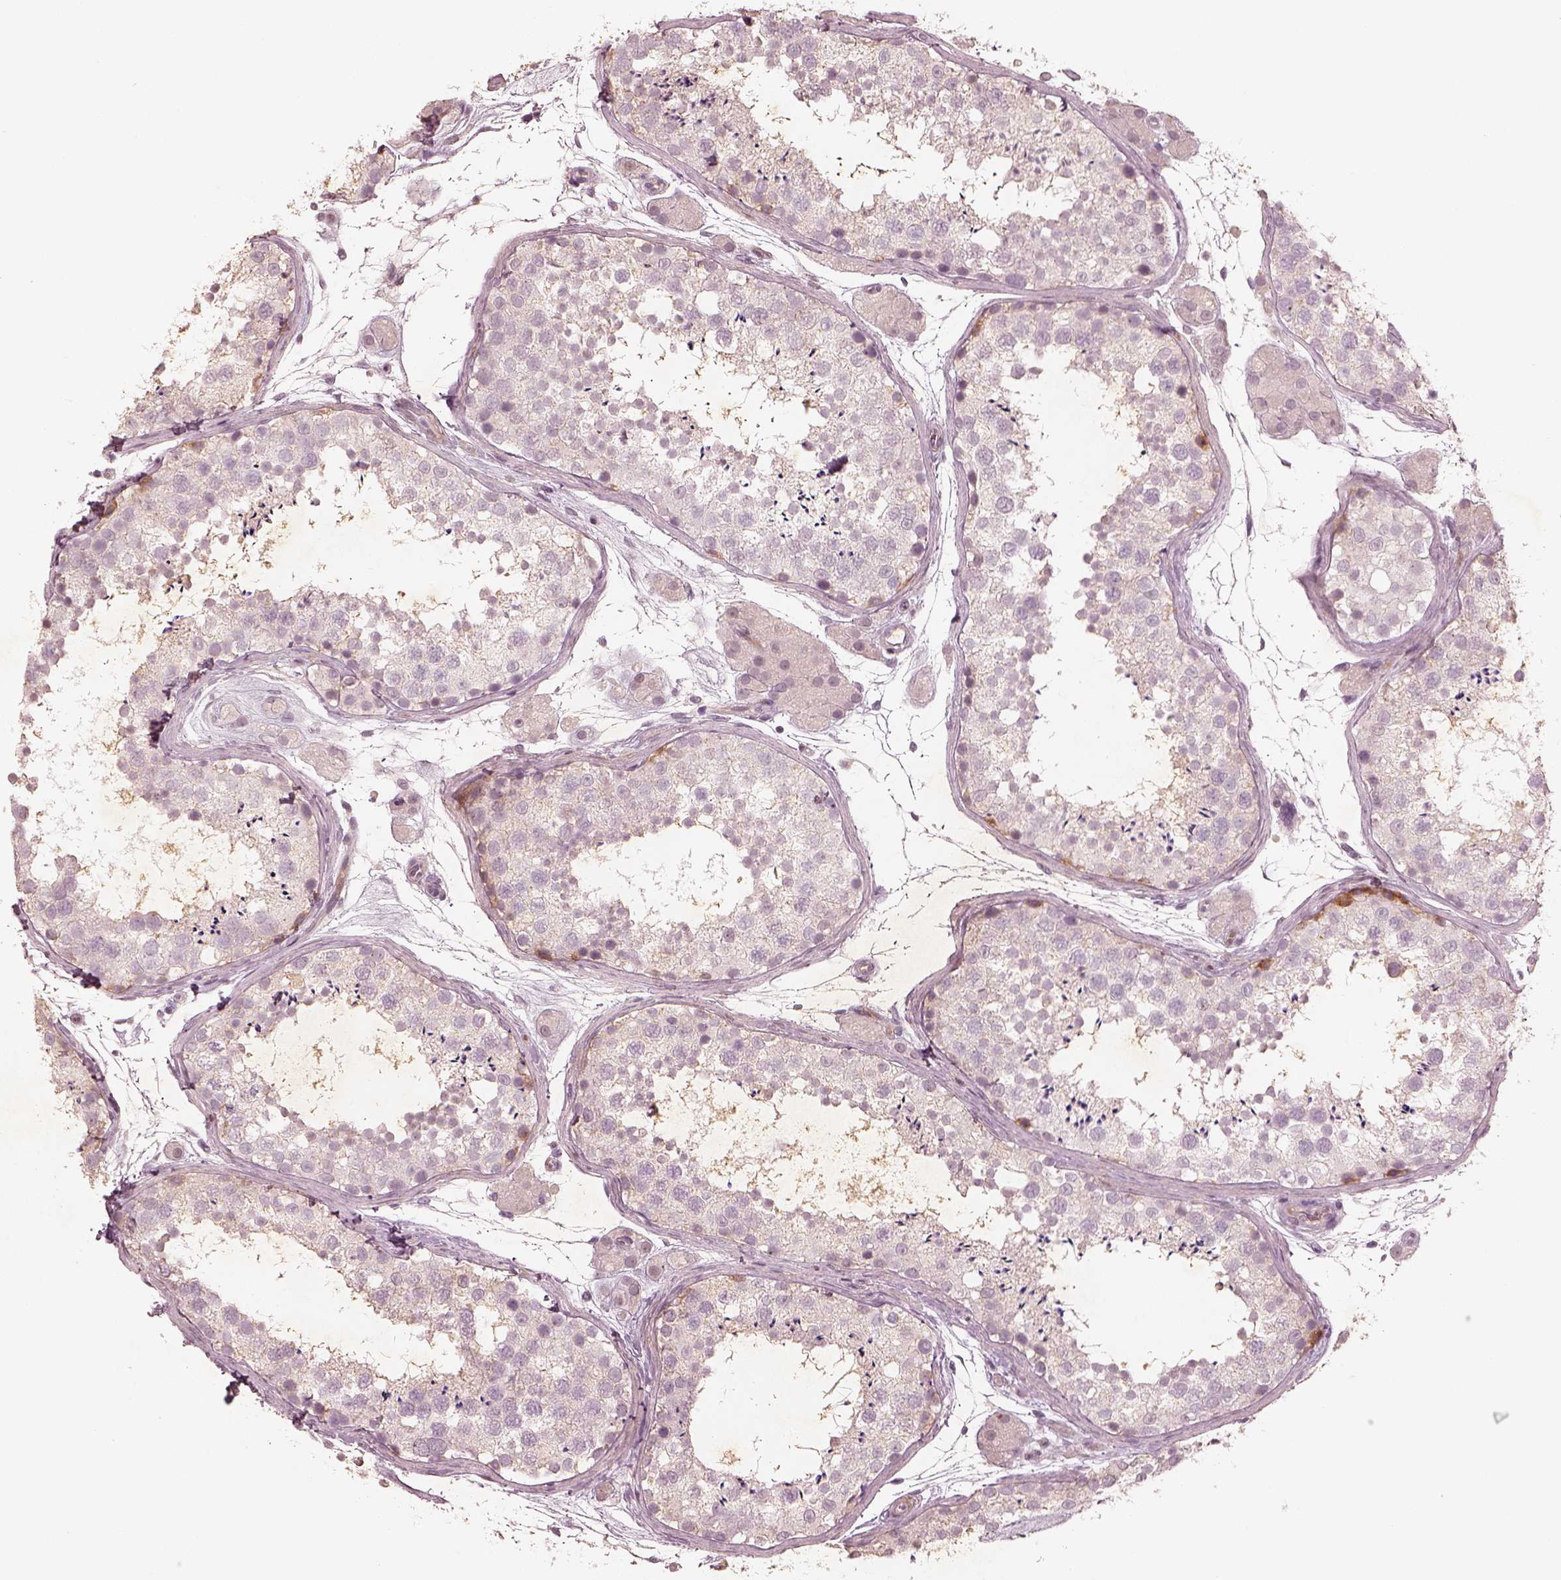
{"staining": {"intensity": "moderate", "quantity": "<25%", "location": "cytoplasmic/membranous"}, "tissue": "testis", "cell_type": "Cells in seminiferous ducts", "image_type": "normal", "snomed": [{"axis": "morphology", "description": "Normal tissue, NOS"}, {"axis": "topography", "description": "Testis"}], "caption": "The immunohistochemical stain labels moderate cytoplasmic/membranous positivity in cells in seminiferous ducts of unremarkable testis. The protein is shown in brown color, while the nuclei are stained blue.", "gene": "MADCAM1", "patient": {"sex": "male", "age": 41}}